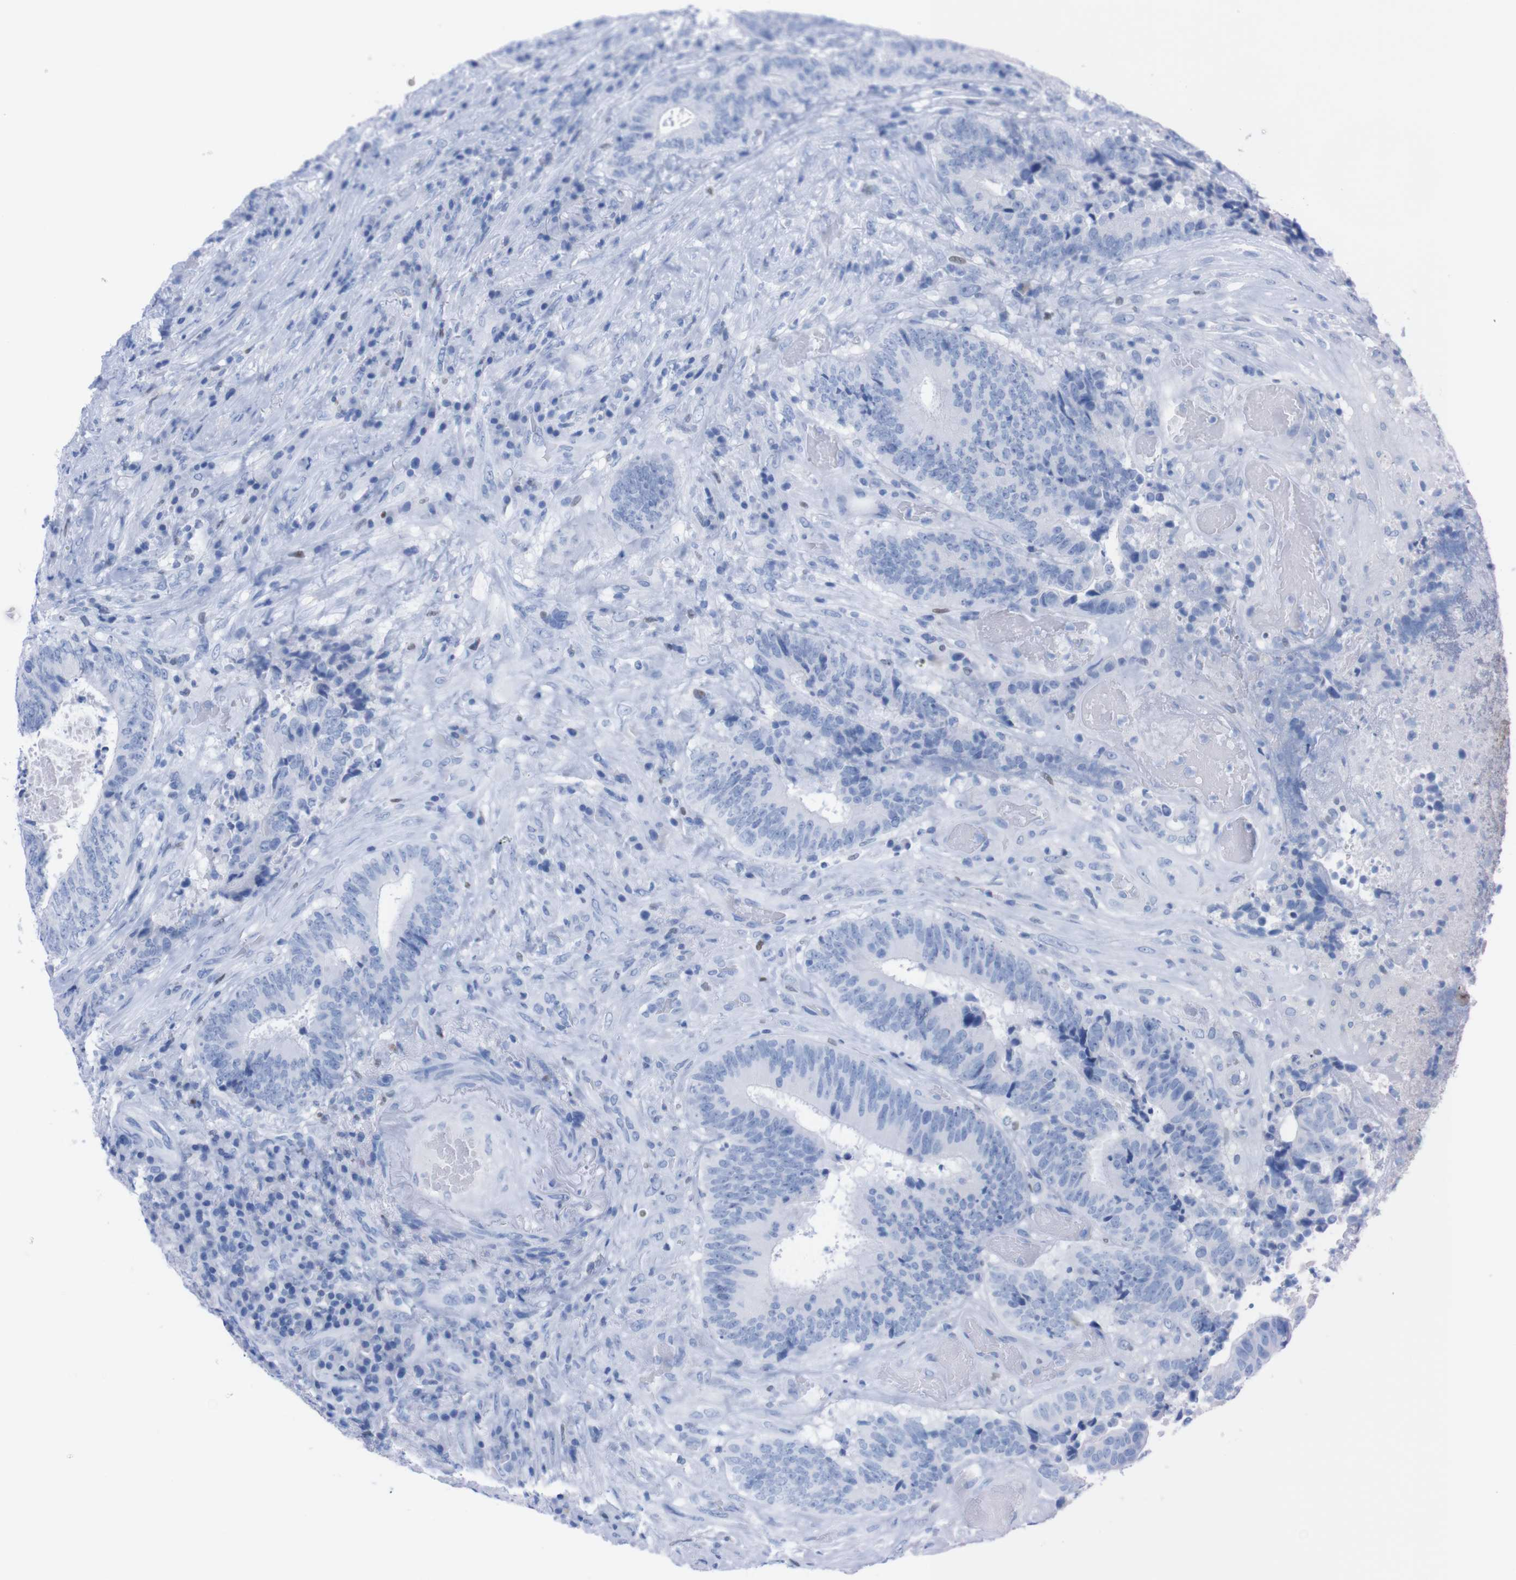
{"staining": {"intensity": "negative", "quantity": "none", "location": "none"}, "tissue": "colorectal cancer", "cell_type": "Tumor cells", "image_type": "cancer", "snomed": [{"axis": "morphology", "description": "Adenocarcinoma, NOS"}, {"axis": "topography", "description": "Rectum"}], "caption": "A photomicrograph of adenocarcinoma (colorectal) stained for a protein reveals no brown staining in tumor cells.", "gene": "P2RY12", "patient": {"sex": "male", "age": 72}}